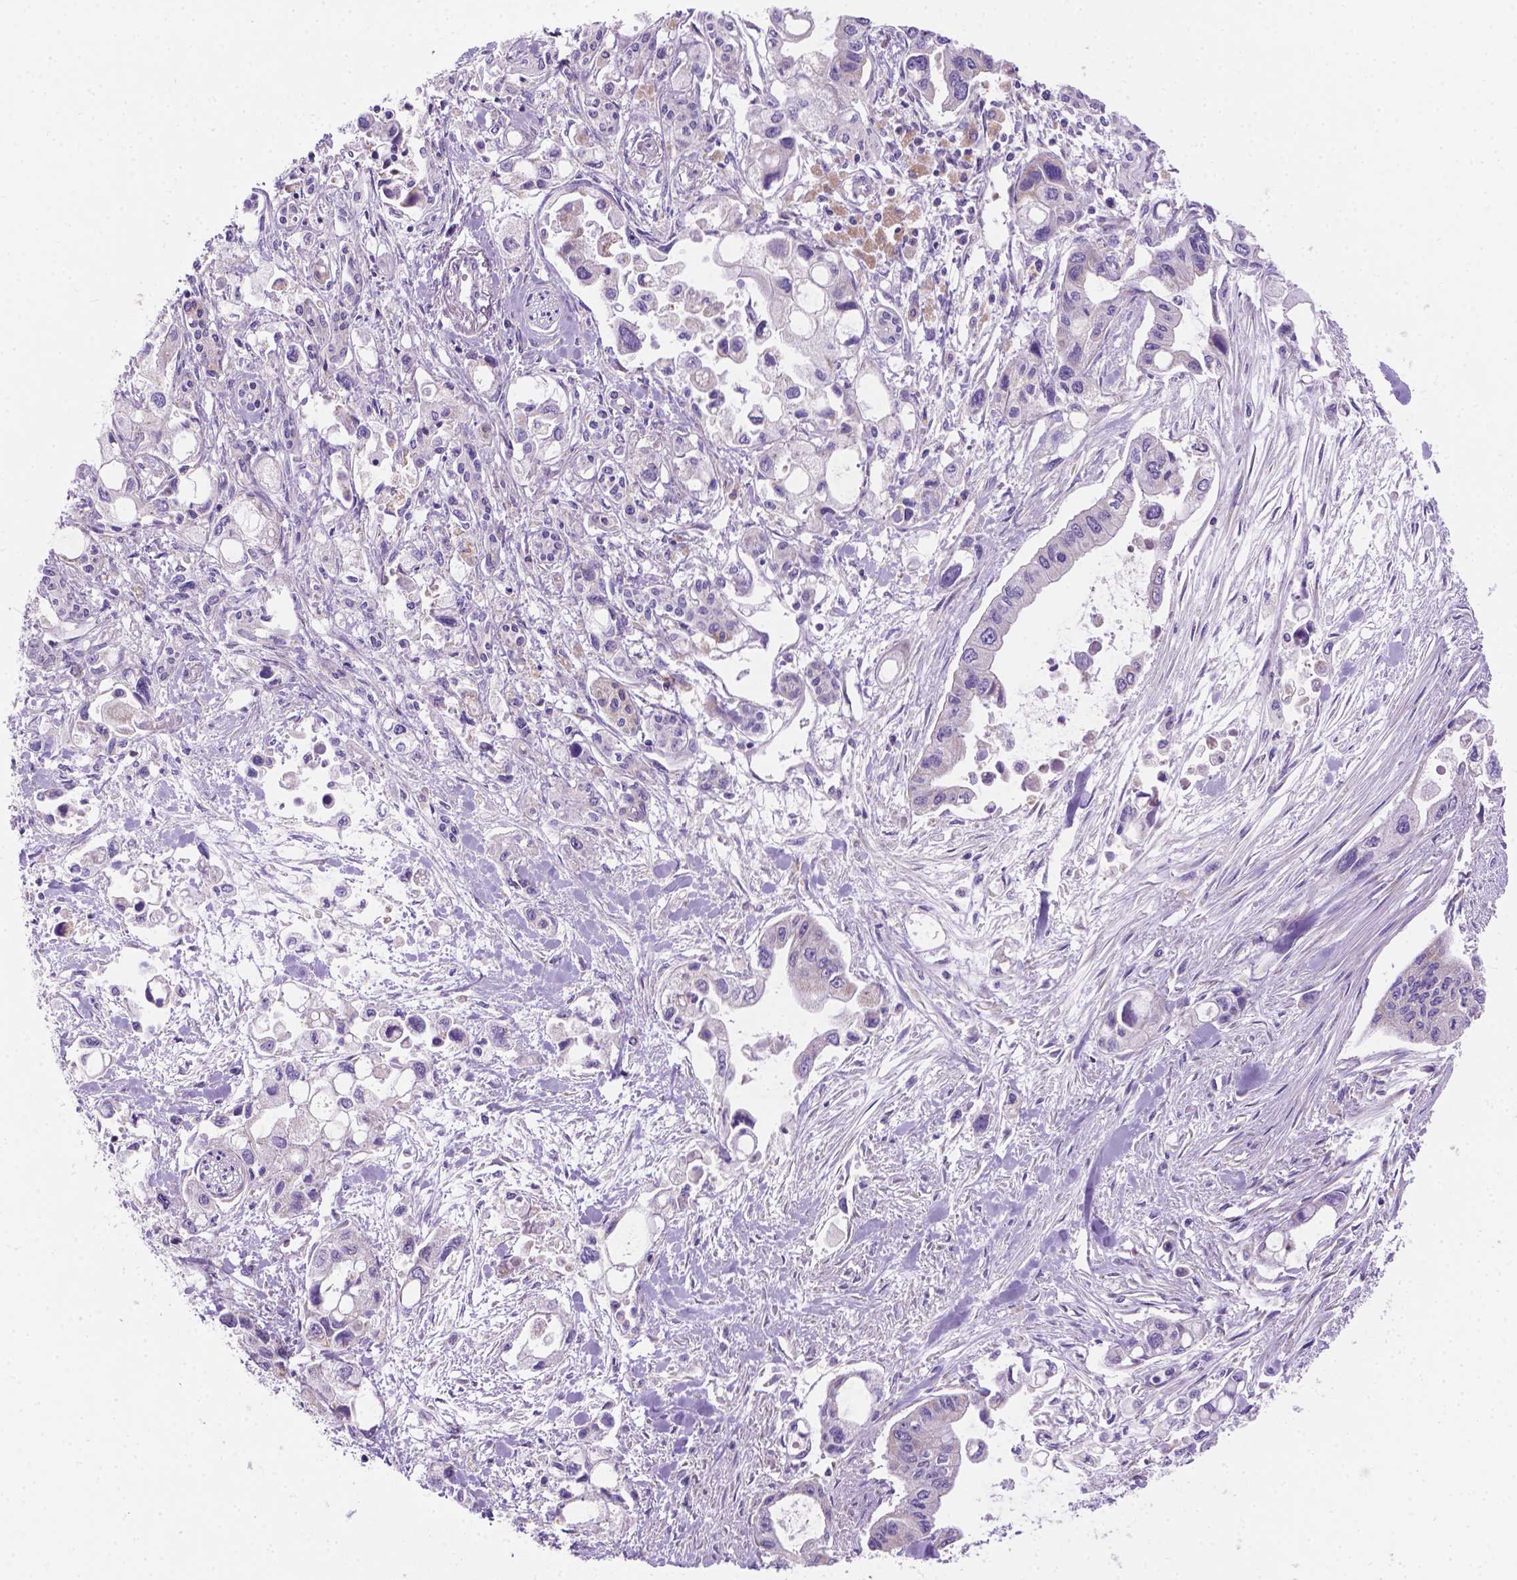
{"staining": {"intensity": "negative", "quantity": "none", "location": "none"}, "tissue": "pancreatic cancer", "cell_type": "Tumor cells", "image_type": "cancer", "snomed": [{"axis": "morphology", "description": "Adenocarcinoma, NOS"}, {"axis": "topography", "description": "Pancreas"}], "caption": "An image of human pancreatic cancer is negative for staining in tumor cells. The staining is performed using DAB (3,3'-diaminobenzidine) brown chromogen with nuclei counter-stained in using hematoxylin.", "gene": "CSPG5", "patient": {"sex": "female", "age": 61}}